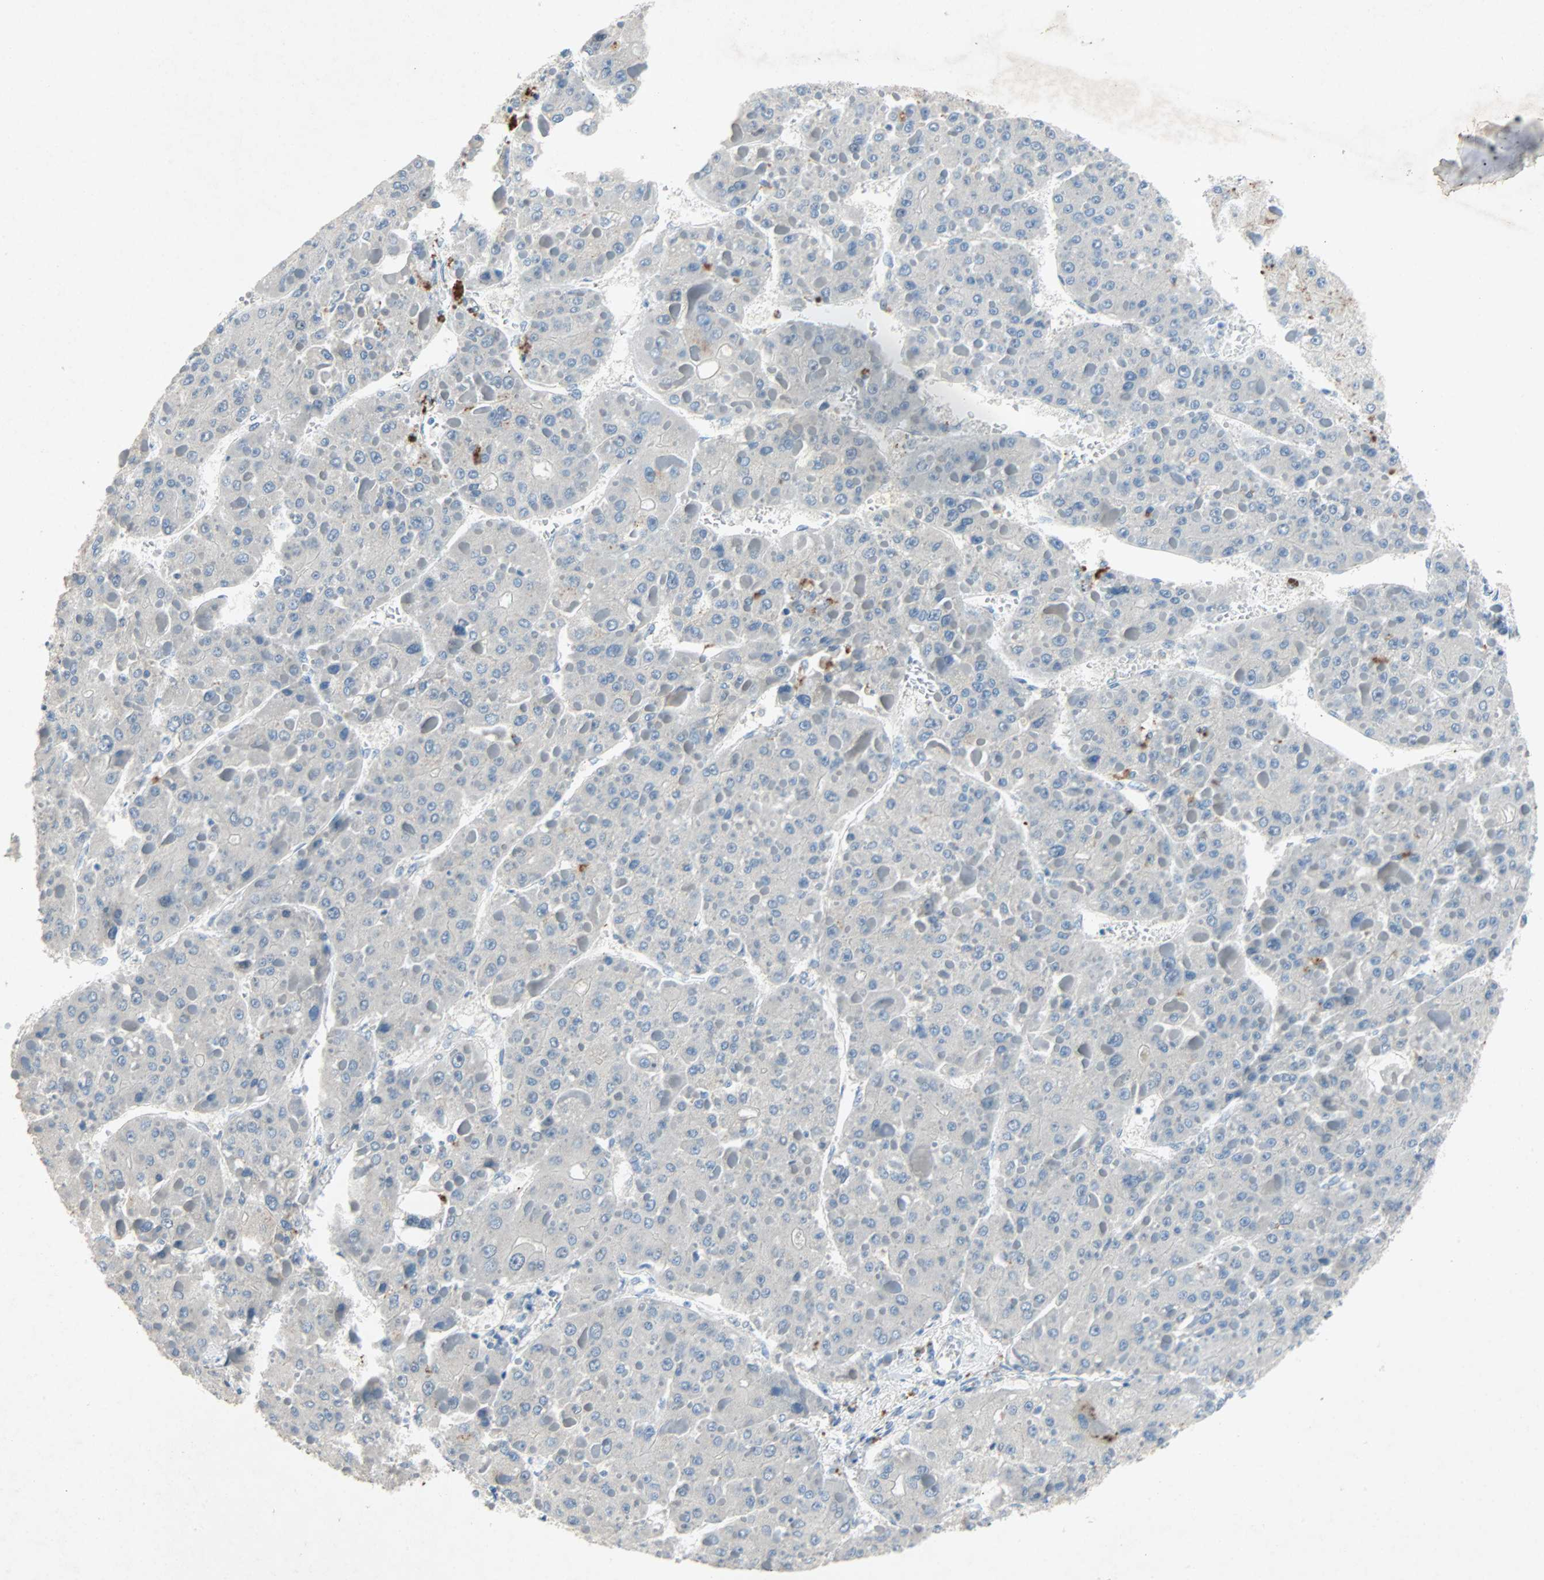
{"staining": {"intensity": "negative", "quantity": "none", "location": "none"}, "tissue": "liver cancer", "cell_type": "Tumor cells", "image_type": "cancer", "snomed": [{"axis": "morphology", "description": "Carcinoma, Hepatocellular, NOS"}, {"axis": "topography", "description": "Liver"}], "caption": "The histopathology image shows no significant staining in tumor cells of liver cancer. (Brightfield microscopy of DAB immunohistochemistry at high magnification).", "gene": "PCDHB2", "patient": {"sex": "female", "age": 73}}